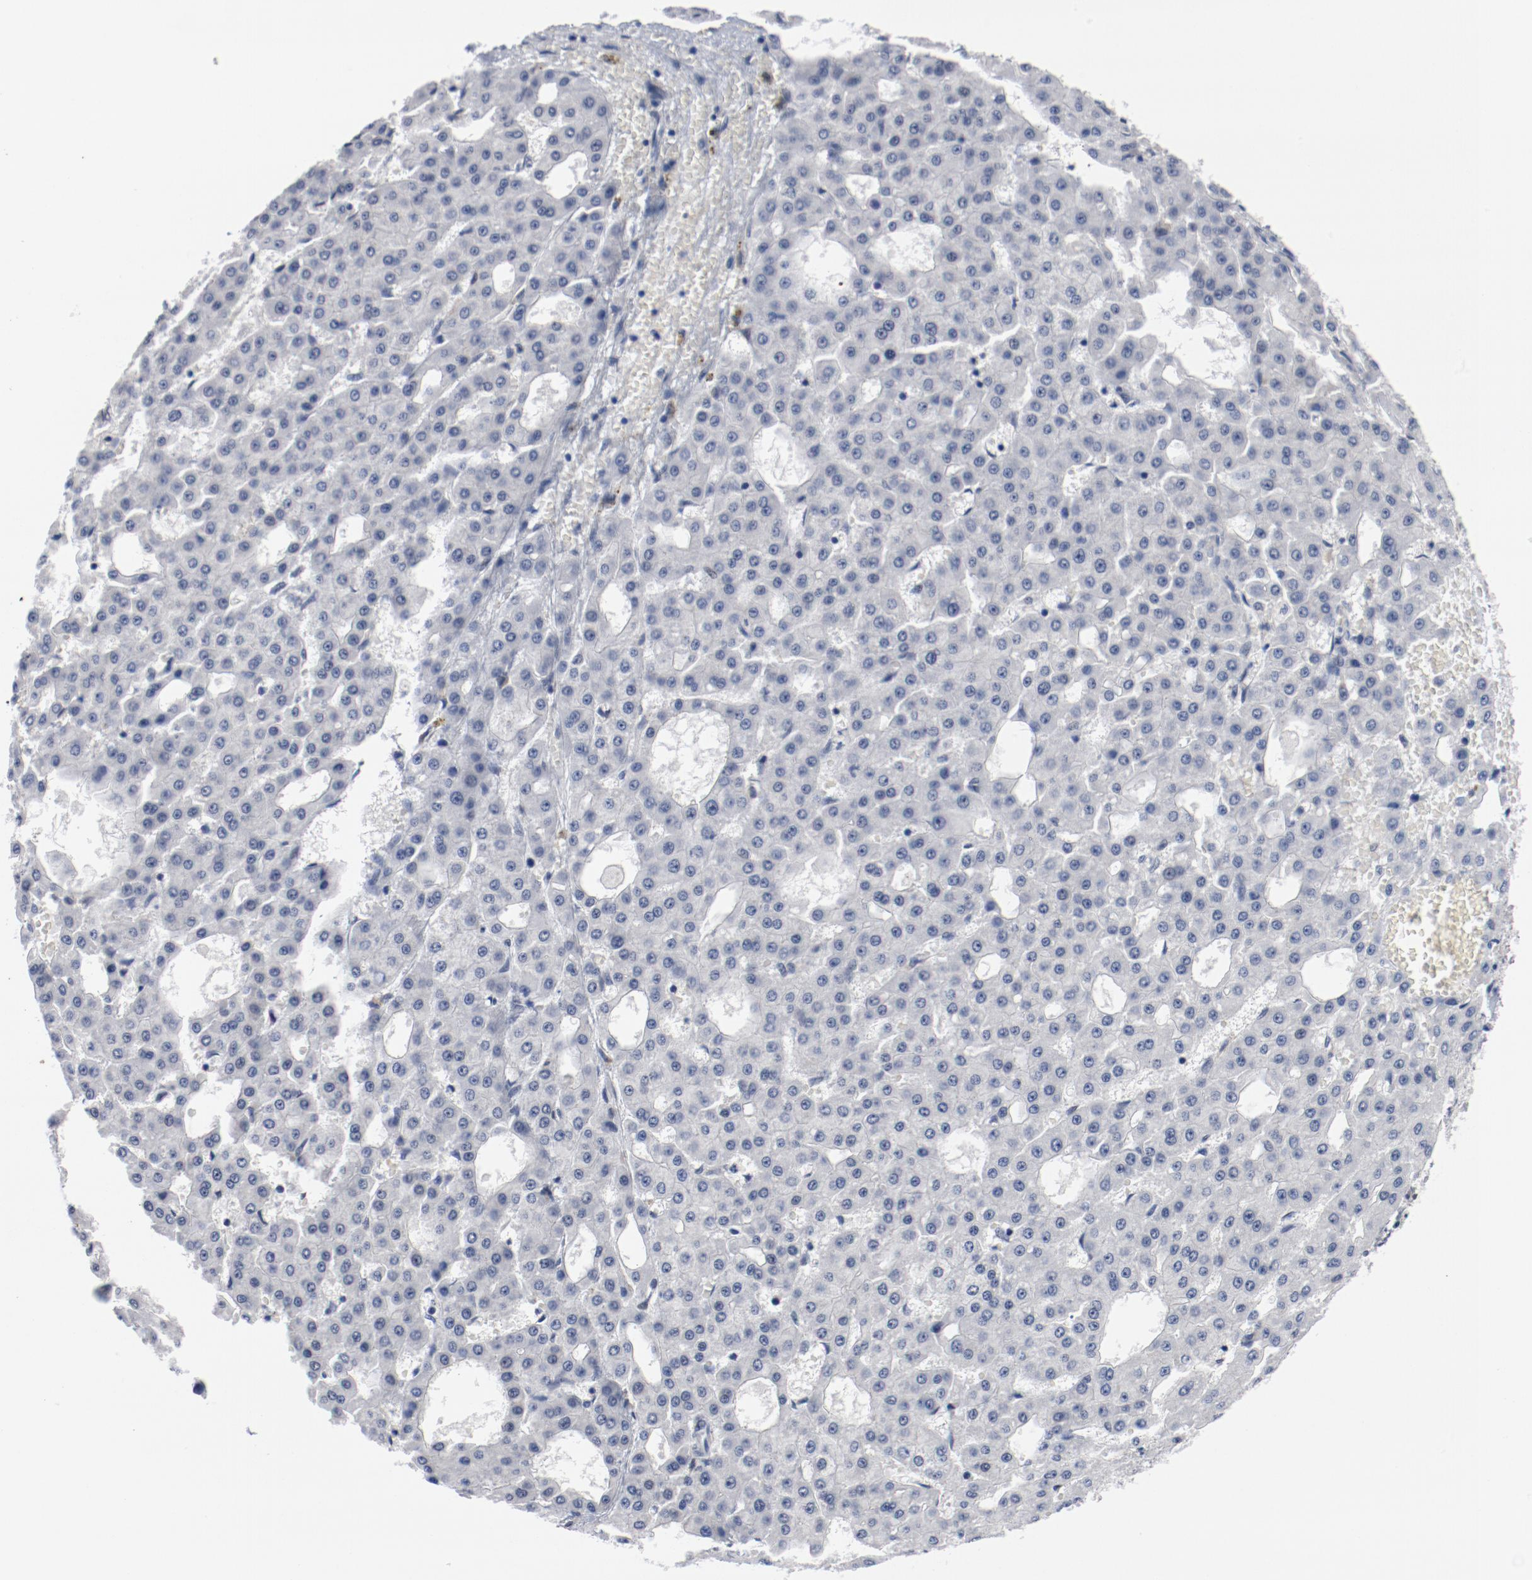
{"staining": {"intensity": "negative", "quantity": "none", "location": "none"}, "tissue": "liver cancer", "cell_type": "Tumor cells", "image_type": "cancer", "snomed": [{"axis": "morphology", "description": "Carcinoma, Hepatocellular, NOS"}, {"axis": "topography", "description": "Liver"}], "caption": "Immunohistochemical staining of liver cancer (hepatocellular carcinoma) displays no significant staining in tumor cells. The staining was performed using DAB to visualize the protein expression in brown, while the nuclei were stained in blue with hematoxylin (Magnification: 20x).", "gene": "ARNT", "patient": {"sex": "male", "age": 47}}